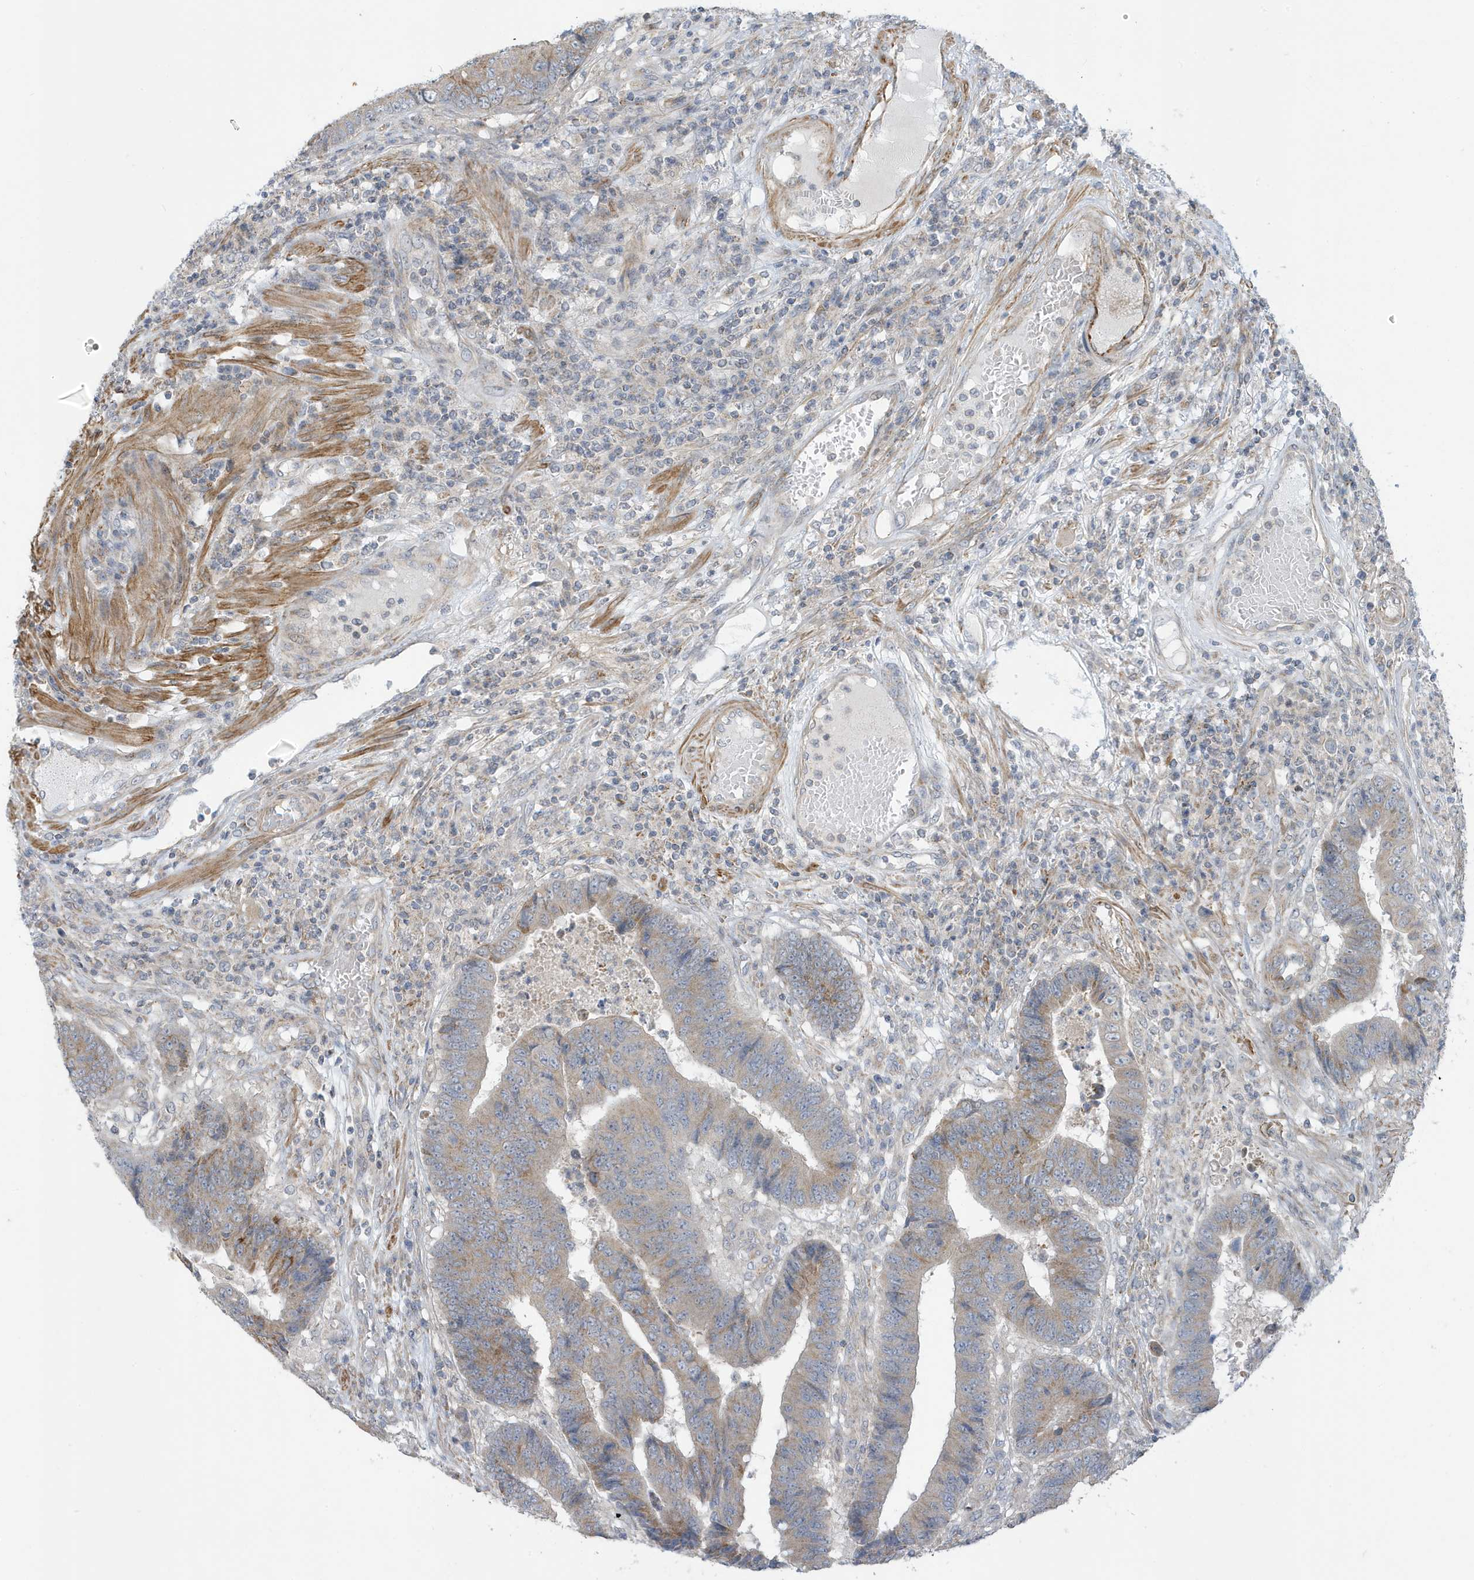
{"staining": {"intensity": "weak", "quantity": "25%-75%", "location": "cytoplasmic/membranous"}, "tissue": "colorectal cancer", "cell_type": "Tumor cells", "image_type": "cancer", "snomed": [{"axis": "morphology", "description": "Adenocarcinoma, NOS"}, {"axis": "topography", "description": "Rectum"}], "caption": "Human colorectal adenocarcinoma stained with a brown dye reveals weak cytoplasmic/membranous positive staining in approximately 25%-75% of tumor cells.", "gene": "ATP13A5", "patient": {"sex": "male", "age": 84}}